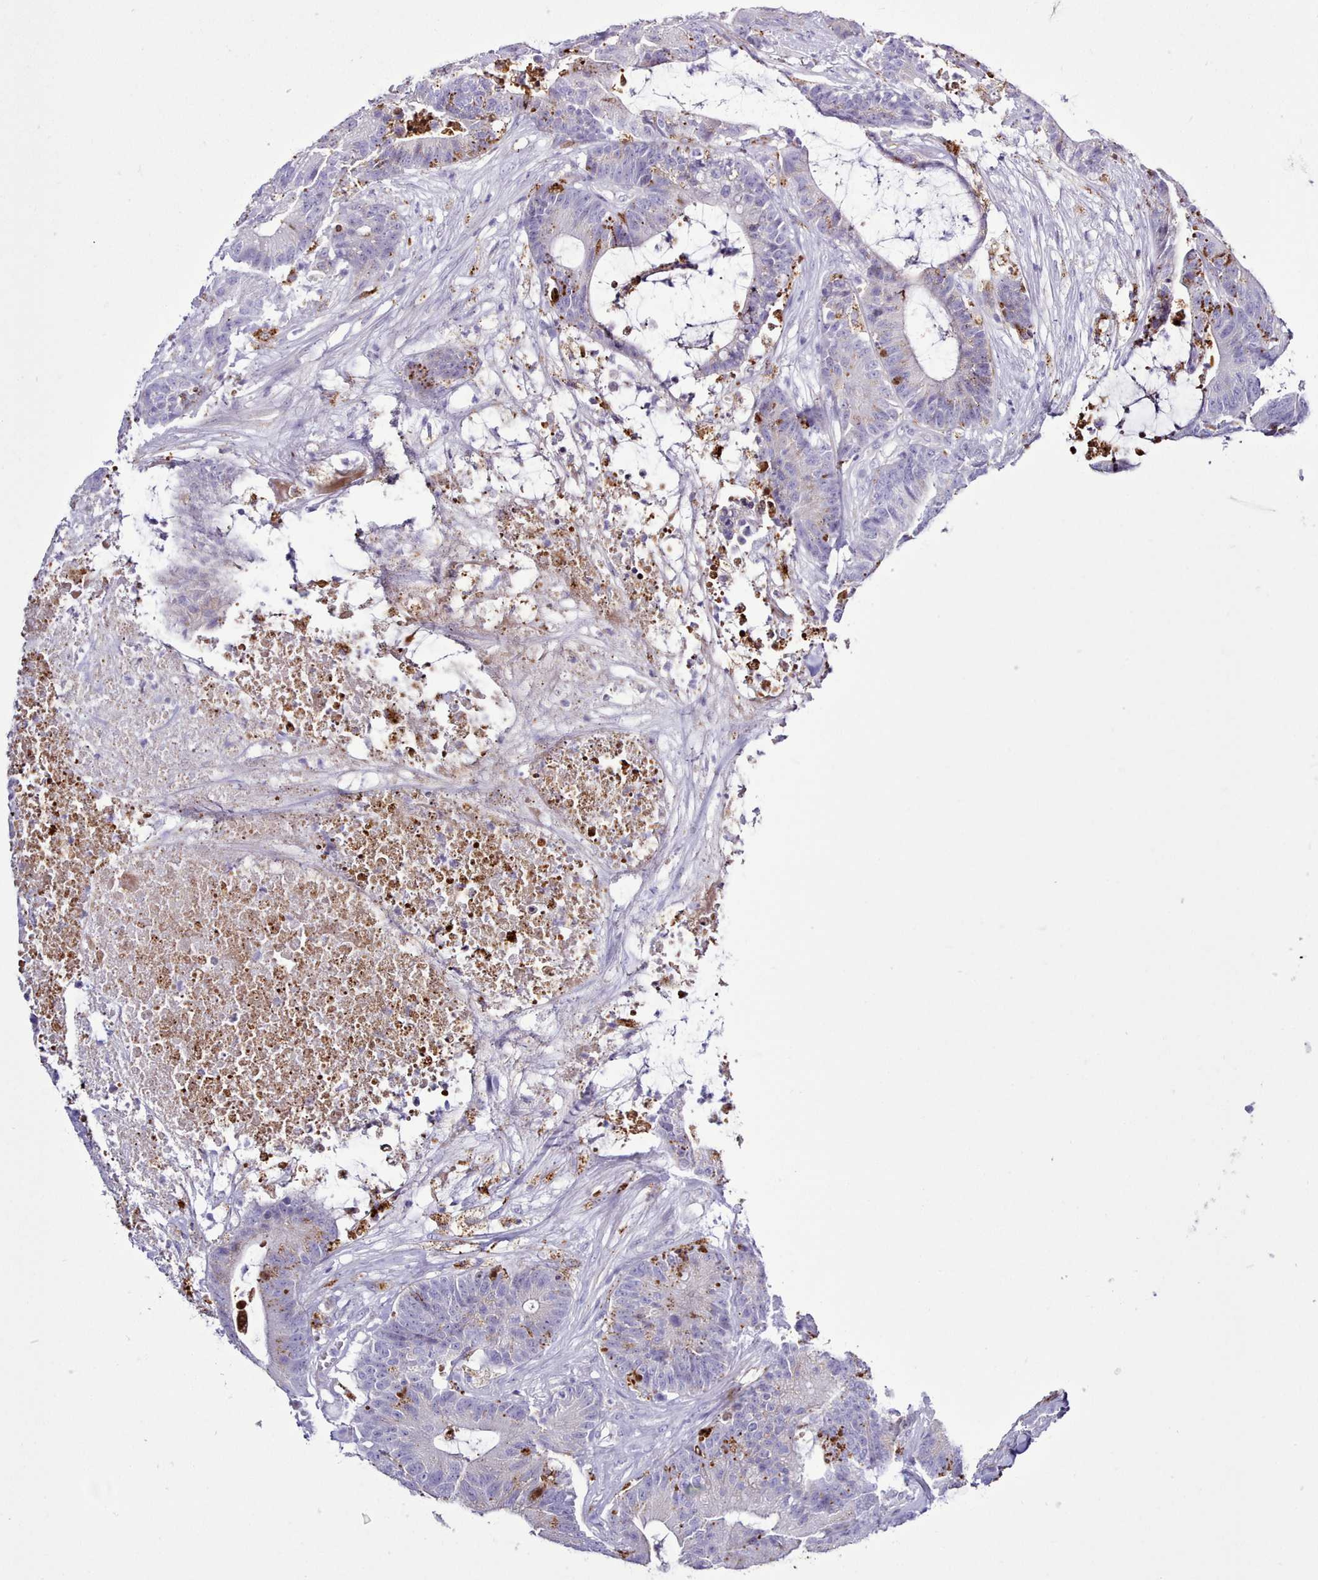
{"staining": {"intensity": "moderate", "quantity": "<25%", "location": "cytoplasmic/membranous"}, "tissue": "colorectal cancer", "cell_type": "Tumor cells", "image_type": "cancer", "snomed": [{"axis": "morphology", "description": "Adenocarcinoma, NOS"}, {"axis": "topography", "description": "Colon"}], "caption": "IHC image of neoplastic tissue: colorectal cancer stained using immunohistochemistry shows low levels of moderate protein expression localized specifically in the cytoplasmic/membranous of tumor cells, appearing as a cytoplasmic/membranous brown color.", "gene": "SRD5A1", "patient": {"sex": "female", "age": 84}}